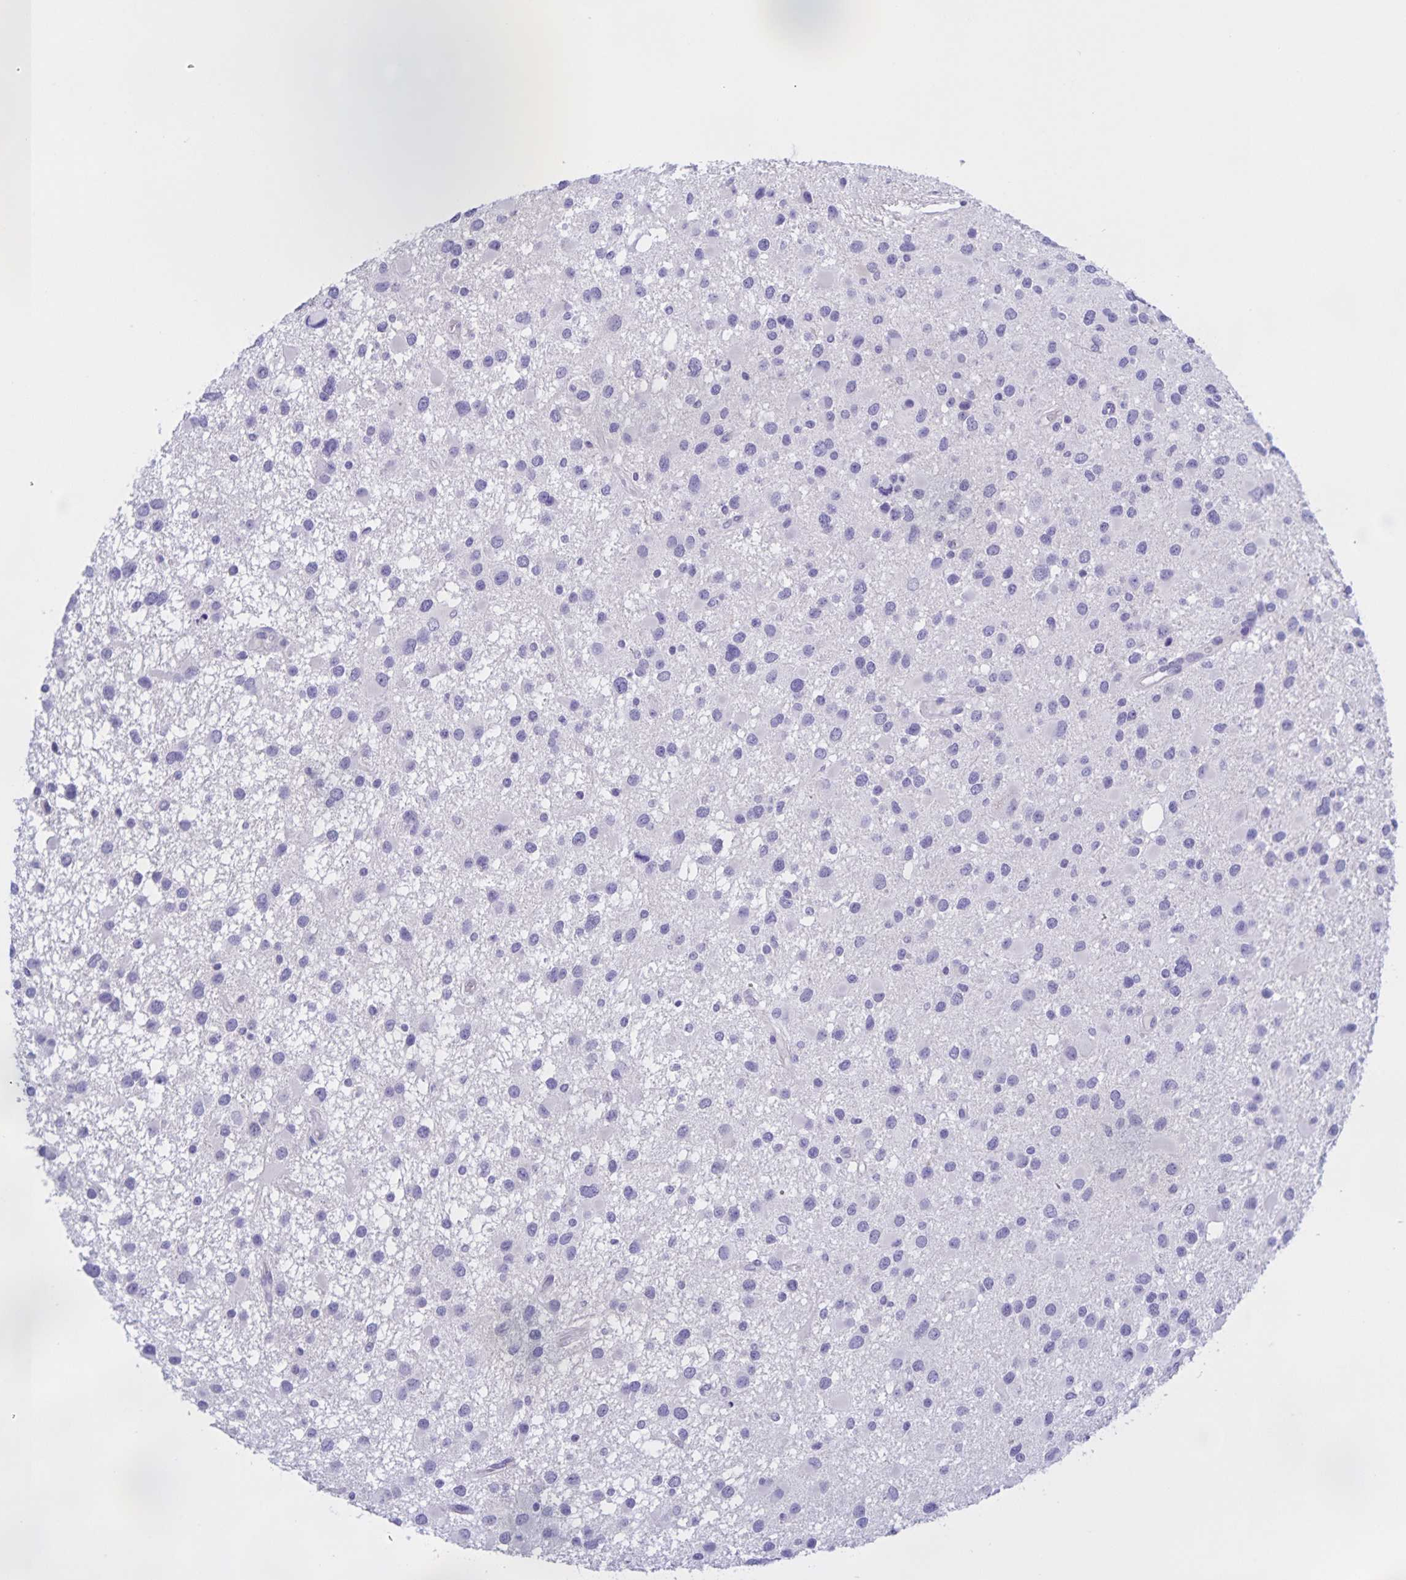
{"staining": {"intensity": "negative", "quantity": "none", "location": "none"}, "tissue": "glioma", "cell_type": "Tumor cells", "image_type": "cancer", "snomed": [{"axis": "morphology", "description": "Glioma, malignant, Low grade"}, {"axis": "topography", "description": "Brain"}], "caption": "Micrograph shows no protein positivity in tumor cells of malignant glioma (low-grade) tissue.", "gene": "CATSPER4", "patient": {"sex": "female", "age": 32}}